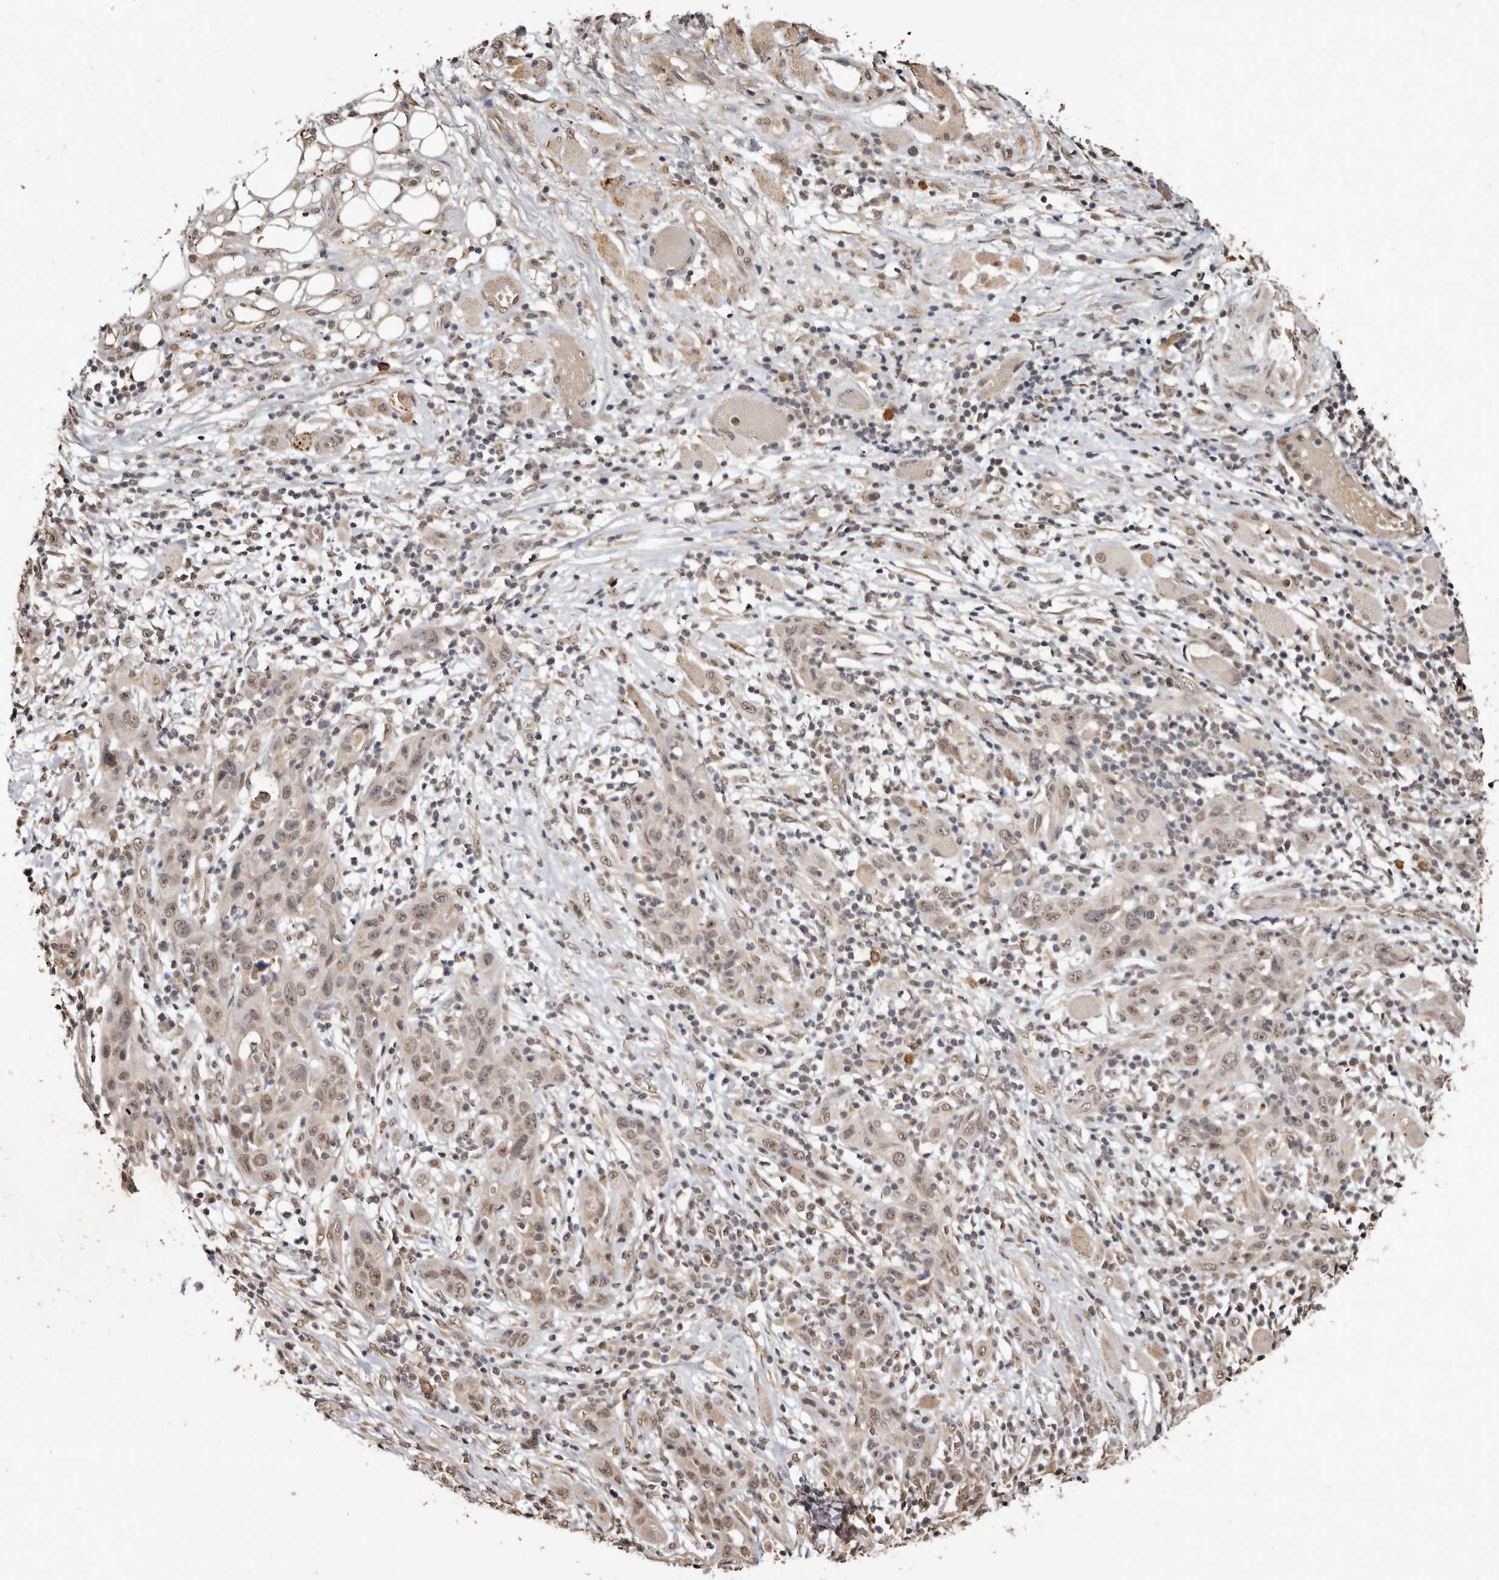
{"staining": {"intensity": "moderate", "quantity": ">75%", "location": "nuclear"}, "tissue": "skin cancer", "cell_type": "Tumor cells", "image_type": "cancer", "snomed": [{"axis": "morphology", "description": "Squamous cell carcinoma, NOS"}, {"axis": "topography", "description": "Skin"}], "caption": "This is a photomicrograph of immunohistochemistry (IHC) staining of squamous cell carcinoma (skin), which shows moderate positivity in the nuclear of tumor cells.", "gene": "NOTCH1", "patient": {"sex": "female", "age": 88}}